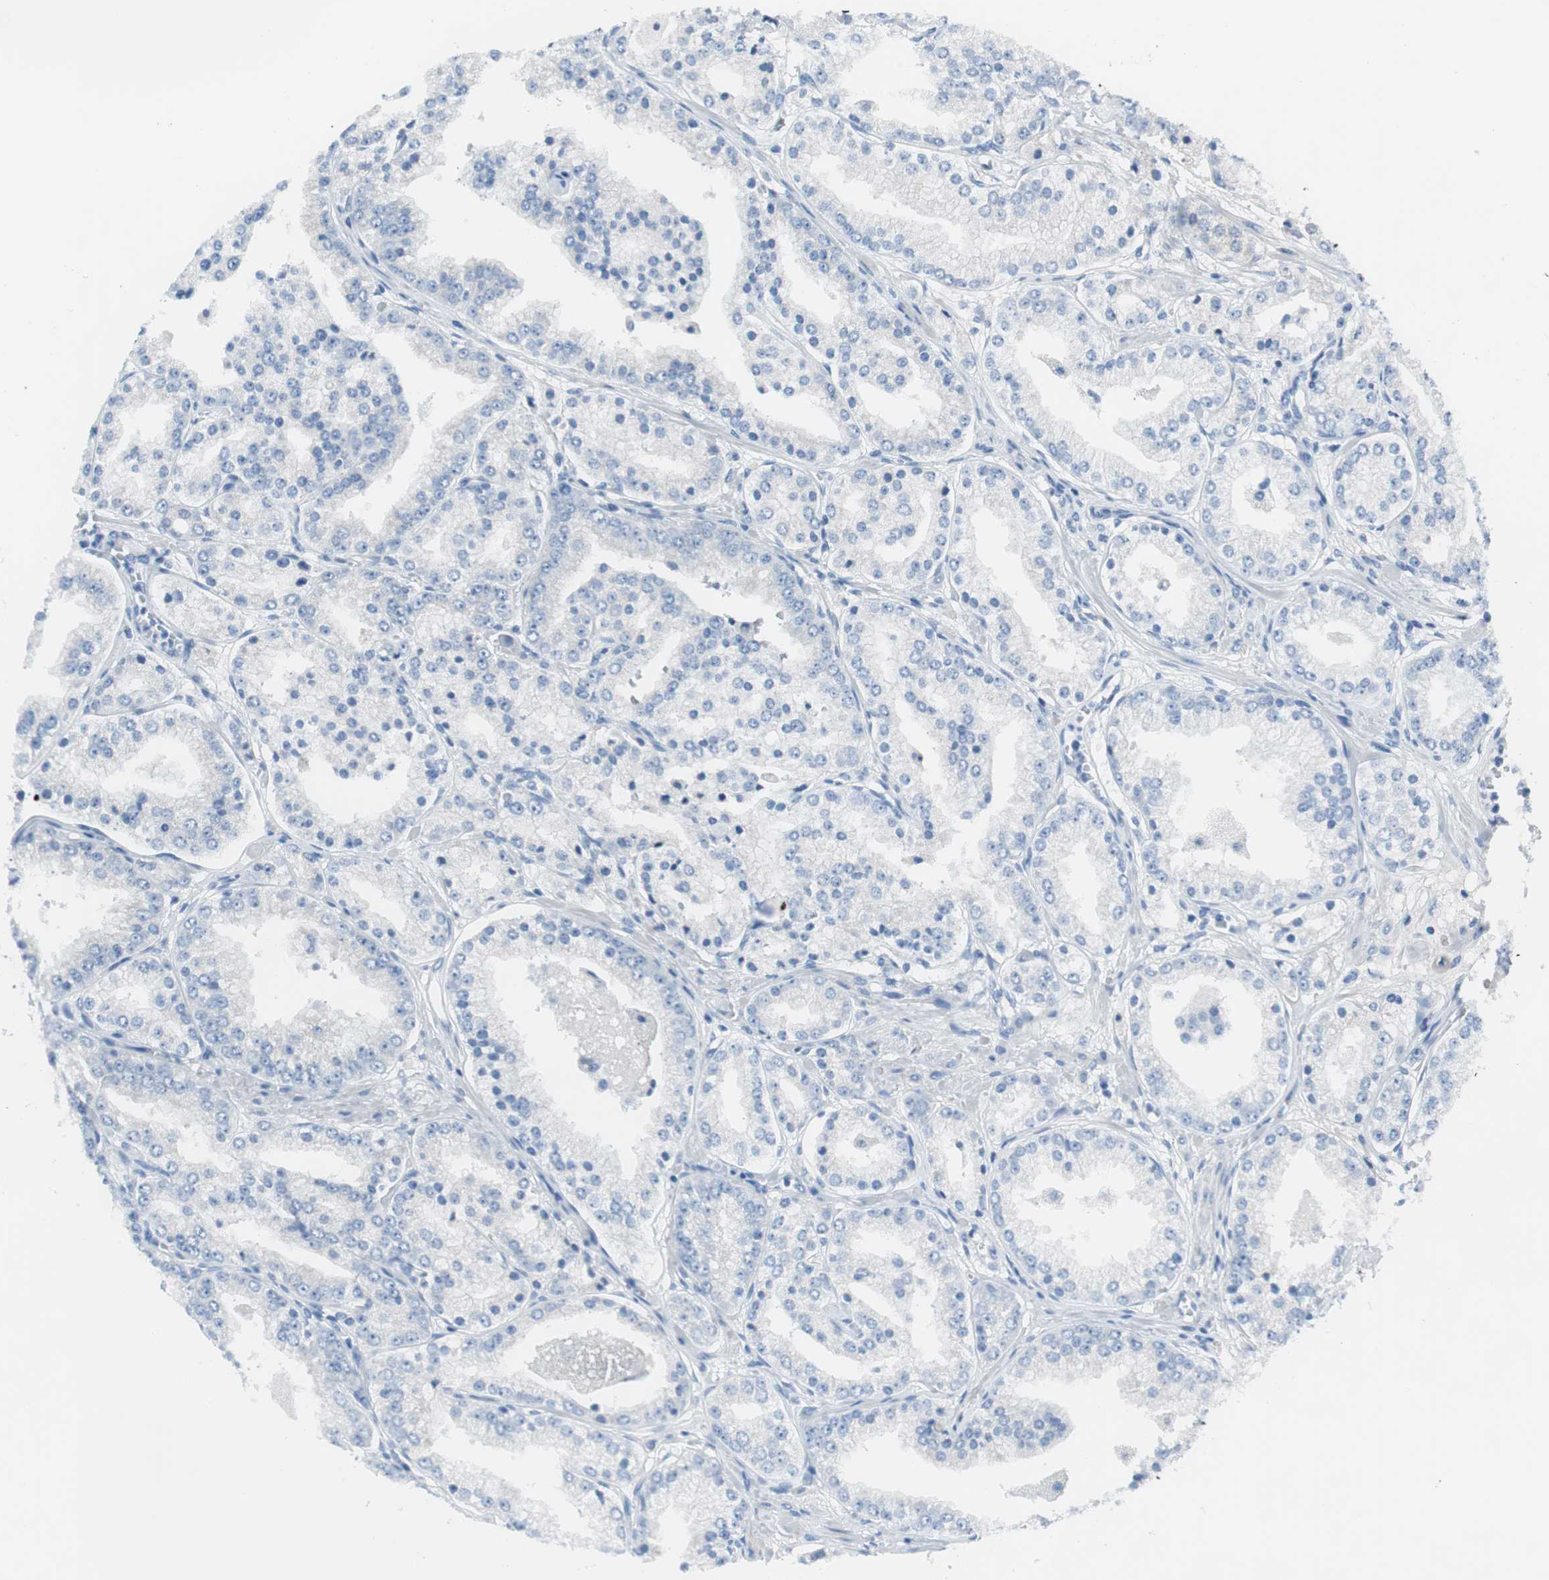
{"staining": {"intensity": "negative", "quantity": "none", "location": "none"}, "tissue": "prostate cancer", "cell_type": "Tumor cells", "image_type": "cancer", "snomed": [{"axis": "morphology", "description": "Adenocarcinoma, High grade"}, {"axis": "topography", "description": "Prostate"}], "caption": "The histopathology image reveals no significant staining in tumor cells of prostate adenocarcinoma (high-grade).", "gene": "KANSL1", "patient": {"sex": "male", "age": 61}}